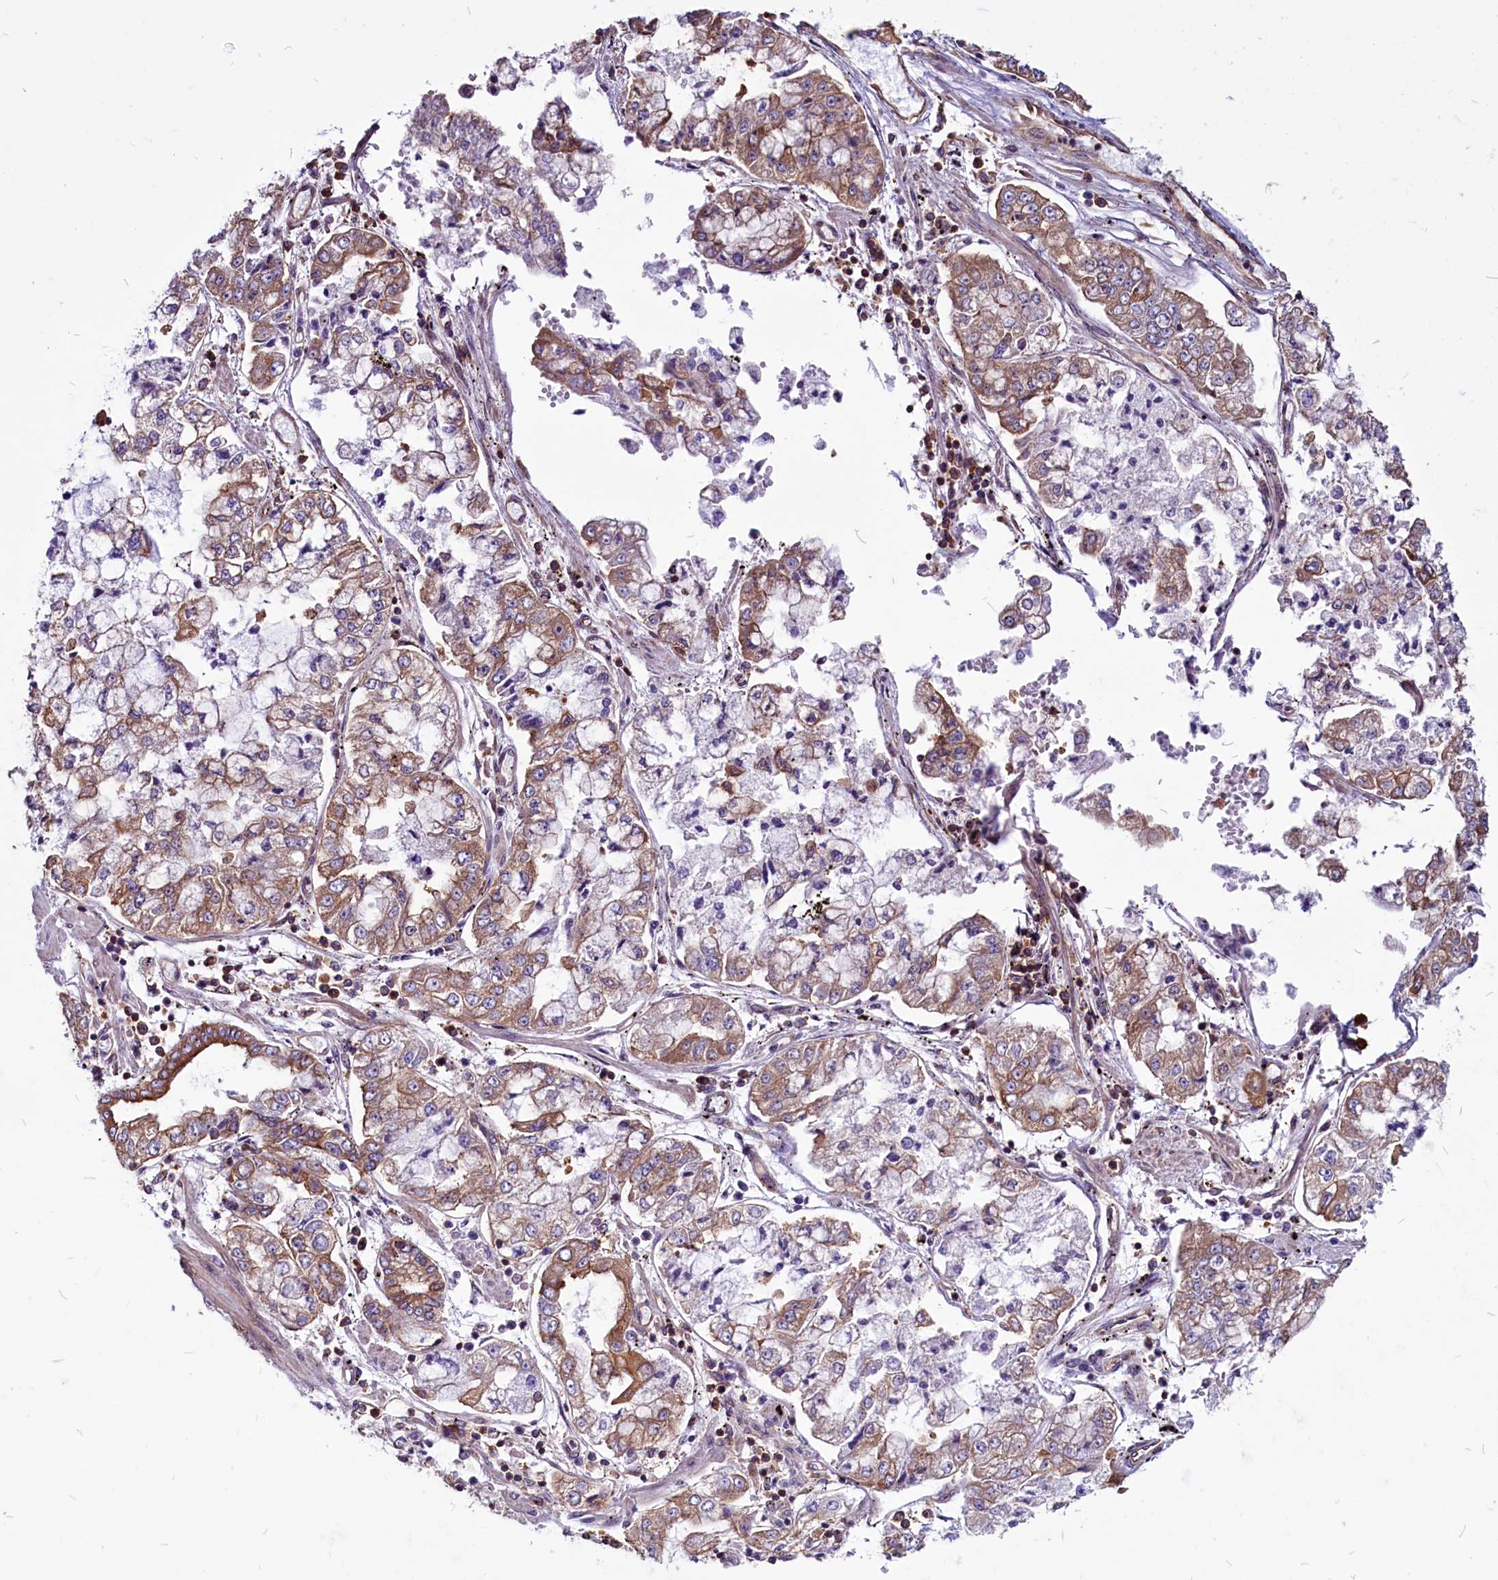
{"staining": {"intensity": "moderate", "quantity": ">75%", "location": "cytoplasmic/membranous"}, "tissue": "stomach cancer", "cell_type": "Tumor cells", "image_type": "cancer", "snomed": [{"axis": "morphology", "description": "Adenocarcinoma, NOS"}, {"axis": "topography", "description": "Stomach"}], "caption": "Immunohistochemical staining of human adenocarcinoma (stomach) reveals medium levels of moderate cytoplasmic/membranous staining in about >75% of tumor cells.", "gene": "EIF3G", "patient": {"sex": "male", "age": 76}}